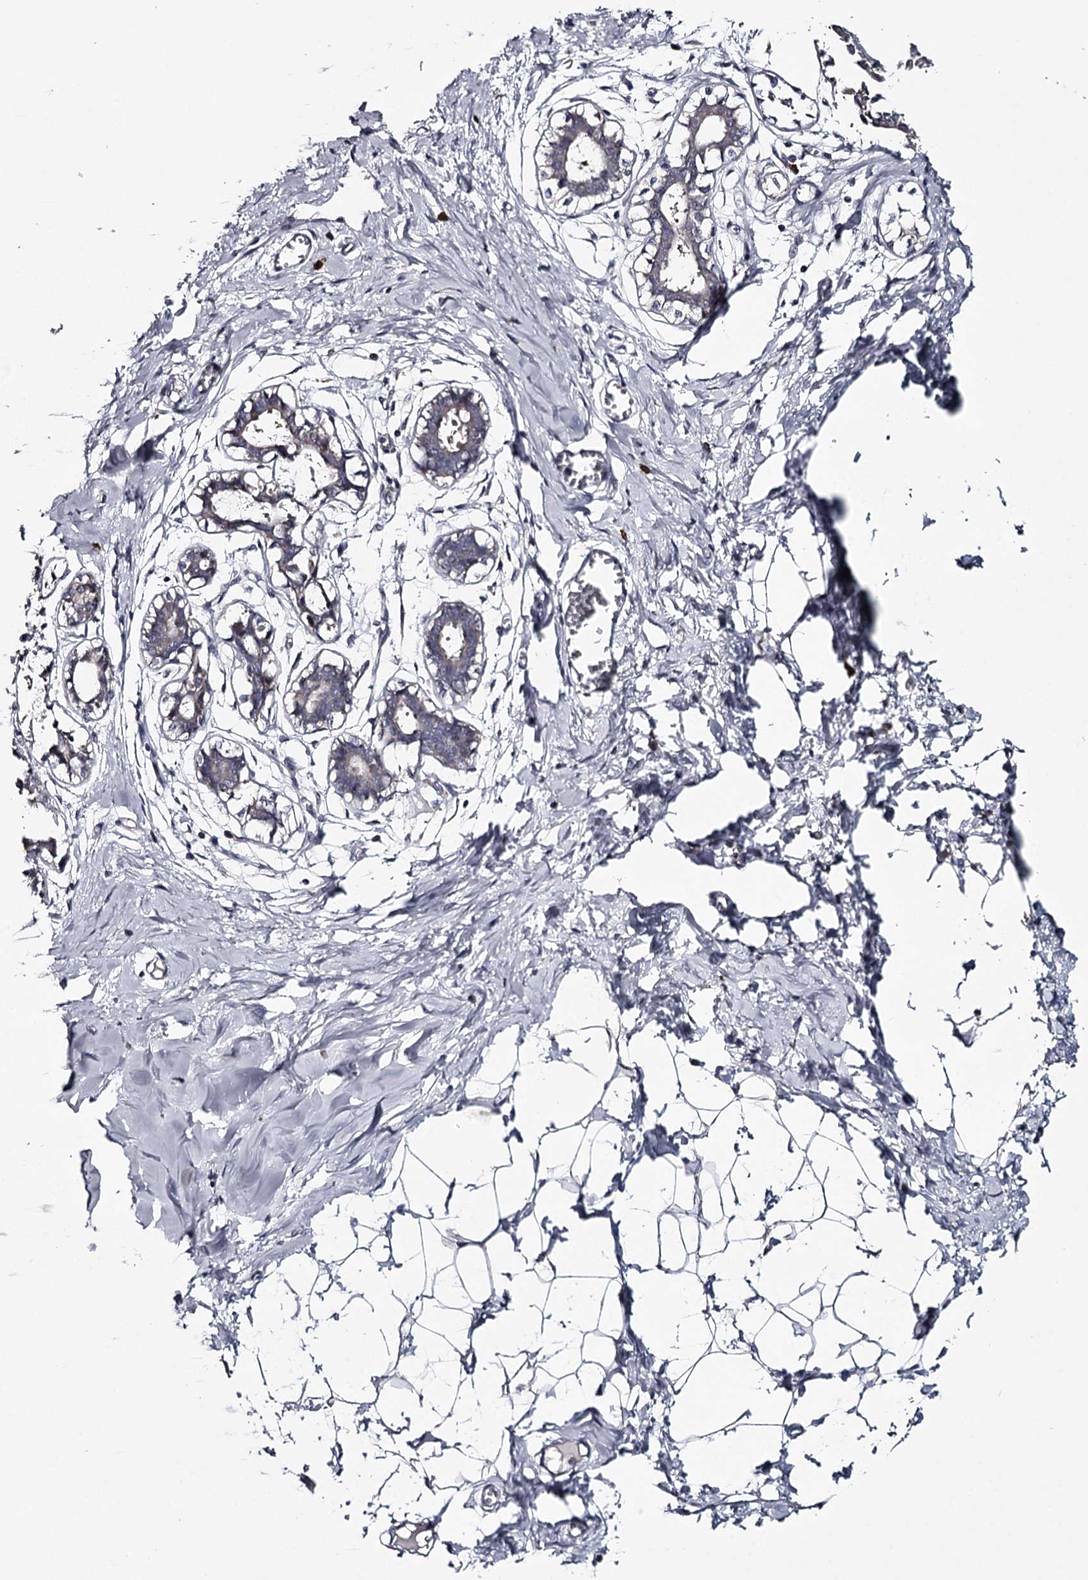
{"staining": {"intensity": "negative", "quantity": "none", "location": "none"}, "tissue": "breast", "cell_type": "Adipocytes", "image_type": "normal", "snomed": [{"axis": "morphology", "description": "Normal tissue, NOS"}, {"axis": "topography", "description": "Breast"}], "caption": "Histopathology image shows no significant protein positivity in adipocytes of normal breast.", "gene": "GTSF1", "patient": {"sex": "female", "age": 27}}